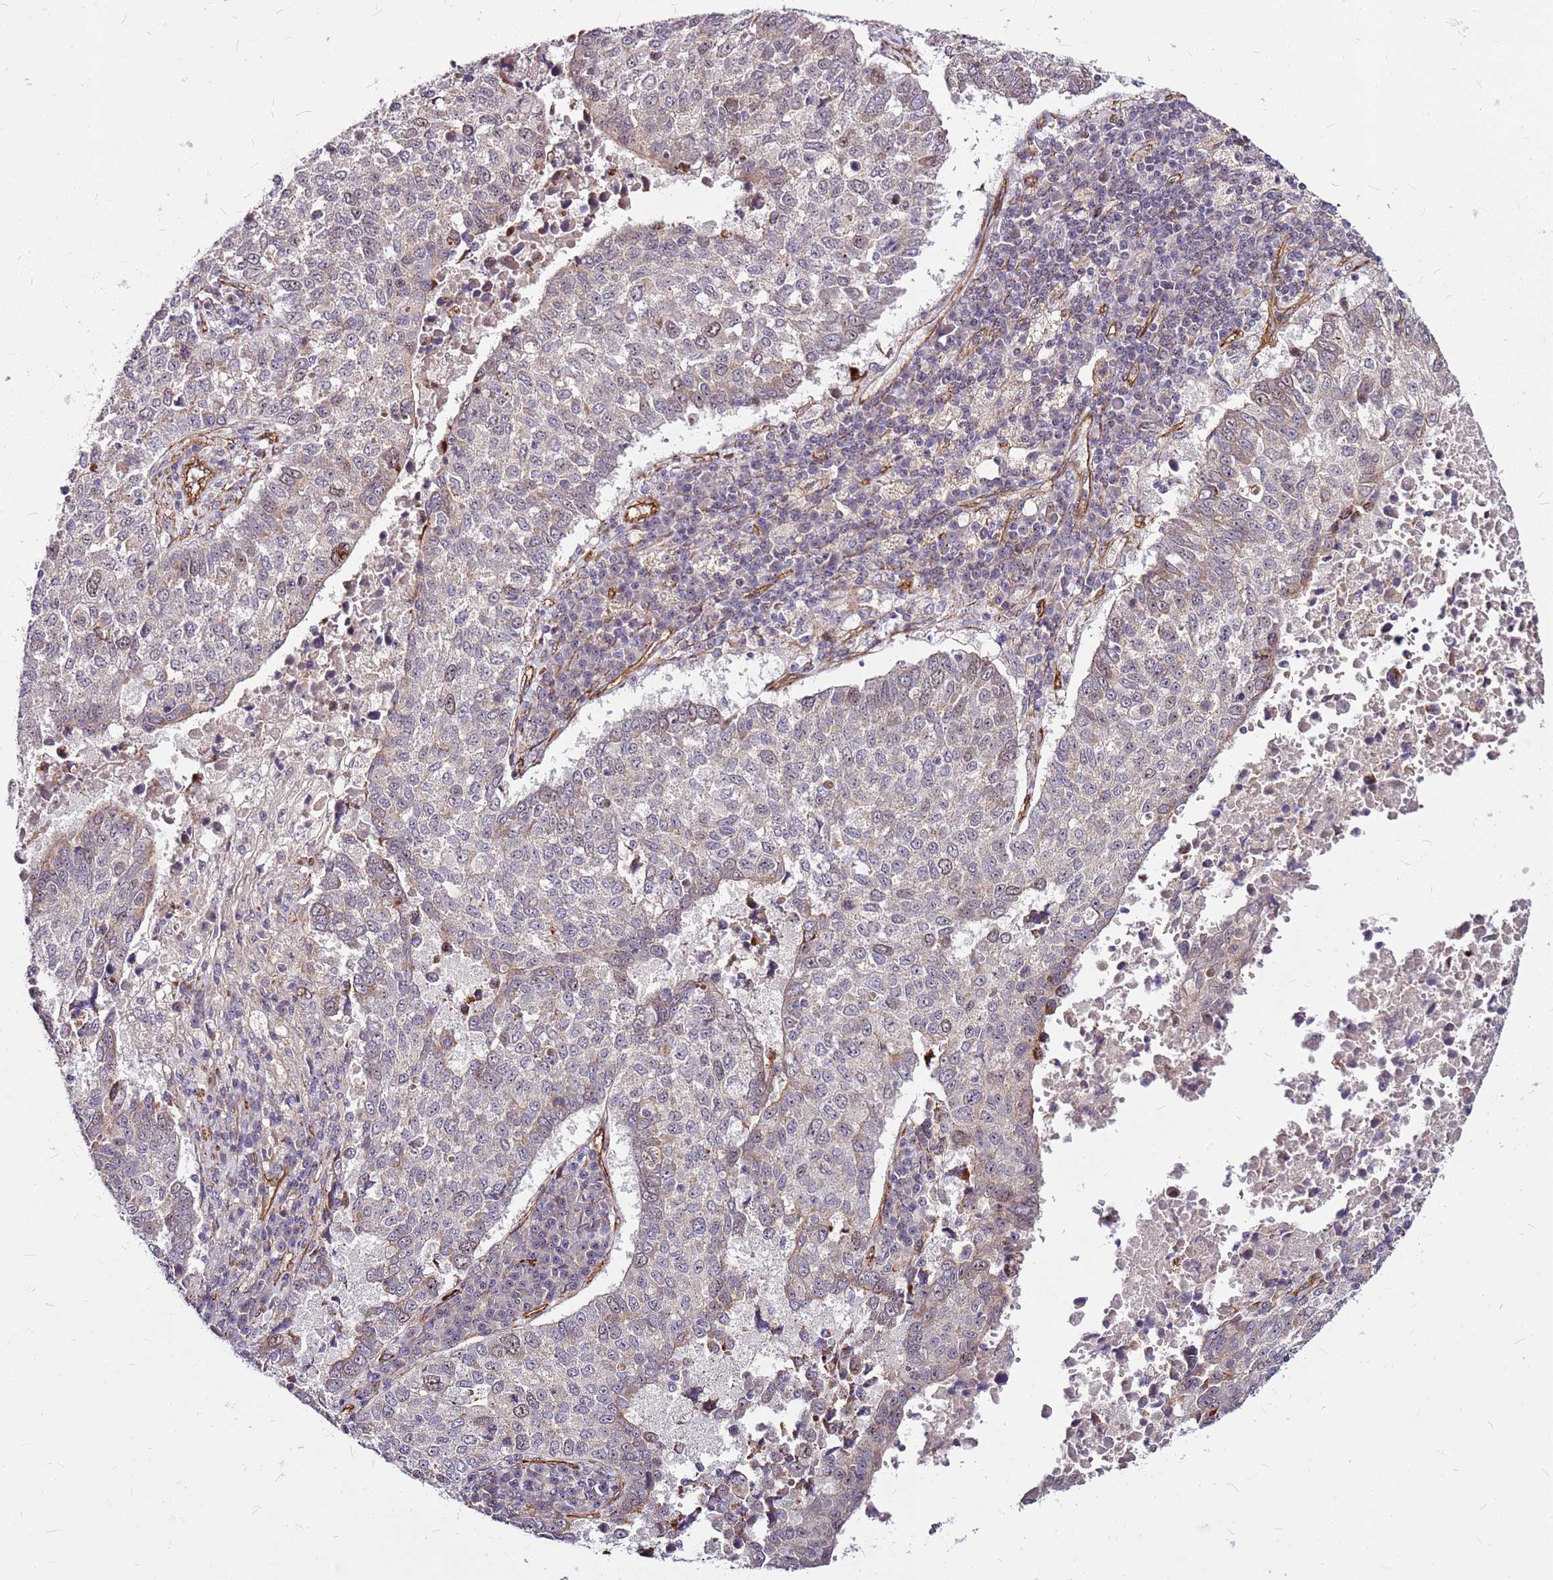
{"staining": {"intensity": "weak", "quantity": "<25%", "location": "cytoplasmic/membranous"}, "tissue": "lung cancer", "cell_type": "Tumor cells", "image_type": "cancer", "snomed": [{"axis": "morphology", "description": "Squamous cell carcinoma, NOS"}, {"axis": "topography", "description": "Lung"}], "caption": "Protein analysis of lung squamous cell carcinoma shows no significant staining in tumor cells.", "gene": "TOPAZ1", "patient": {"sex": "male", "age": 73}}